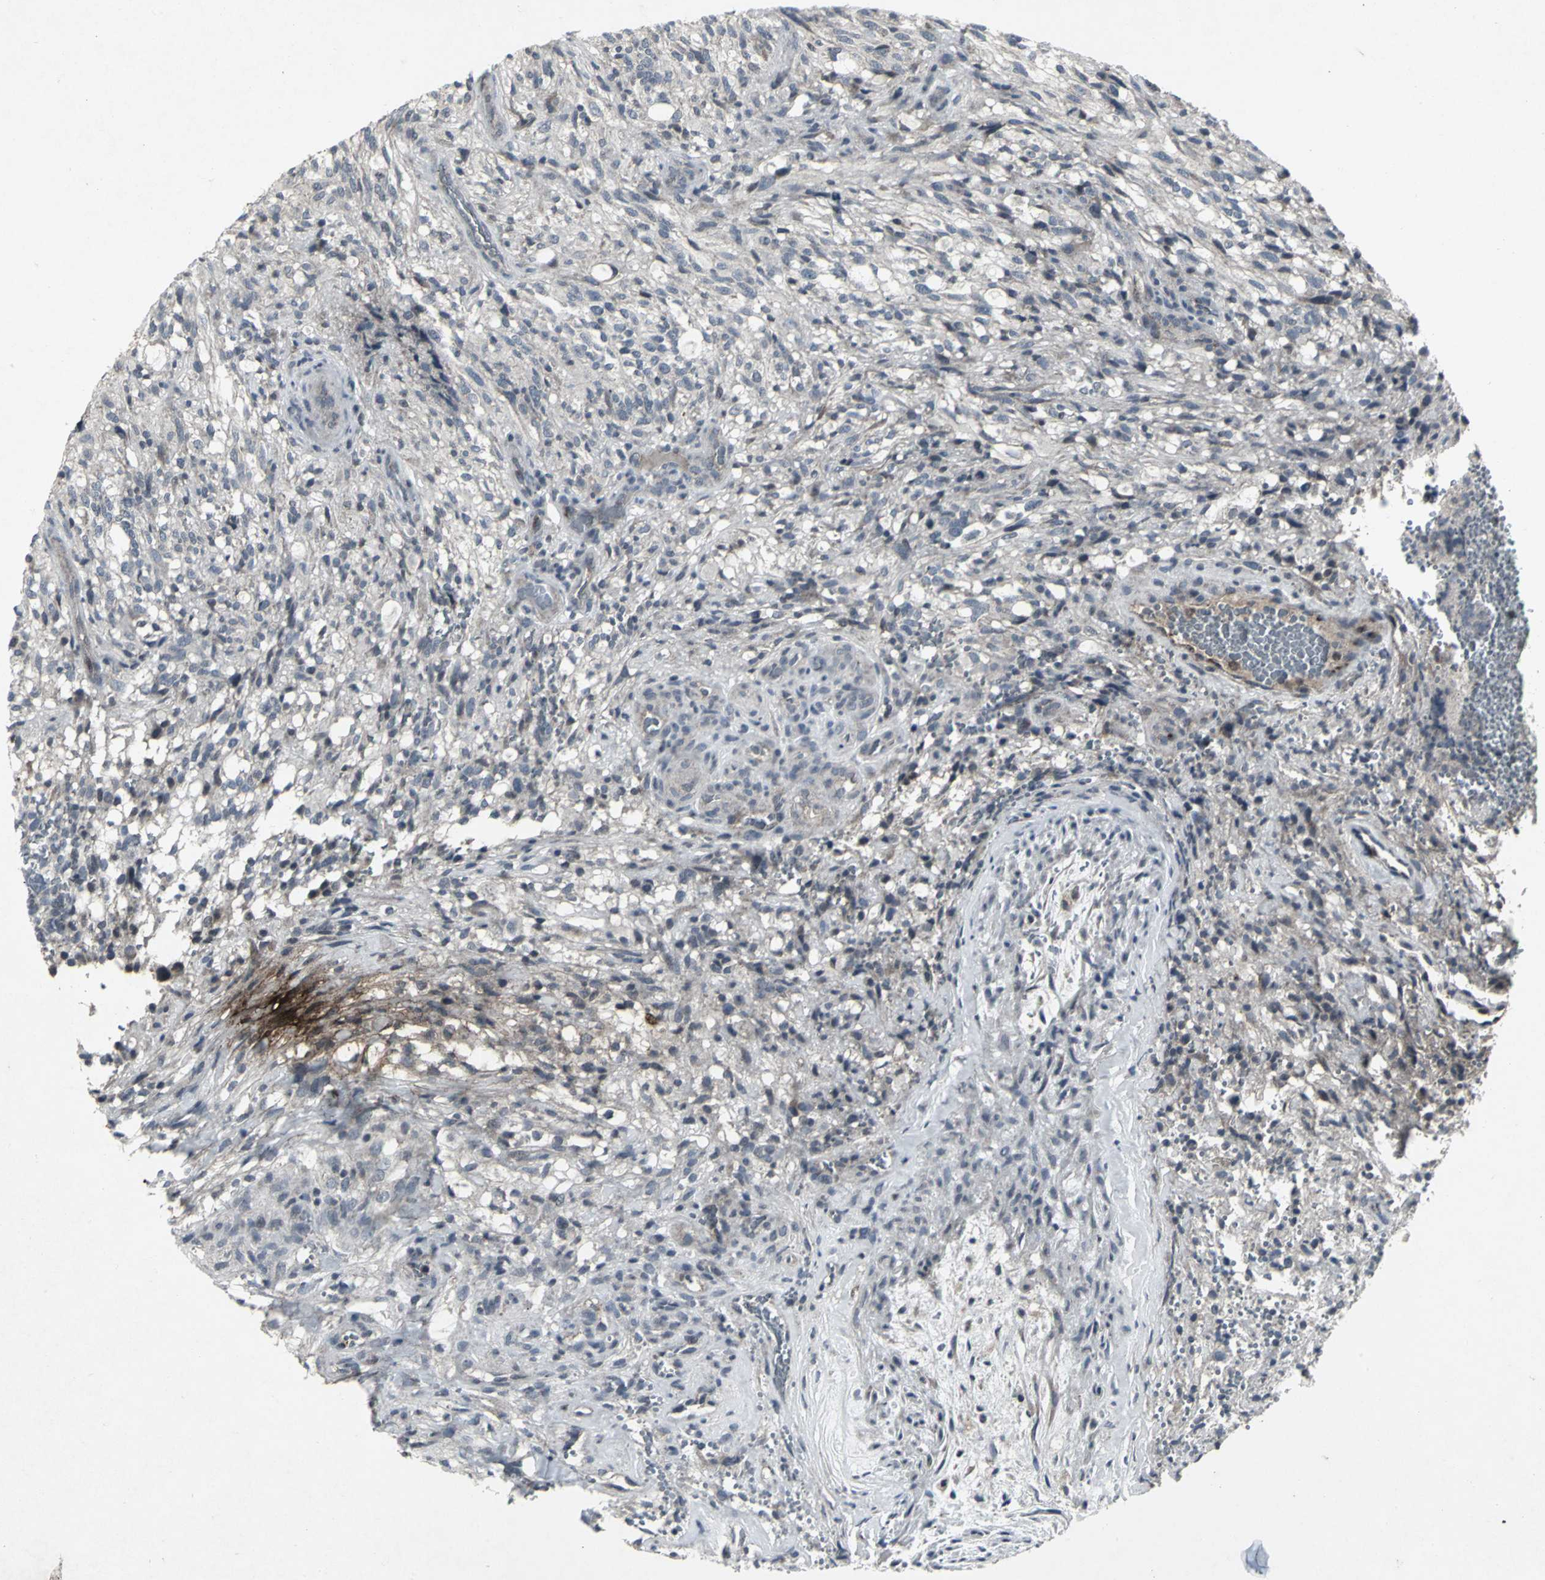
{"staining": {"intensity": "weak", "quantity": "<25%", "location": "cytoplasmic/membranous"}, "tissue": "glioma", "cell_type": "Tumor cells", "image_type": "cancer", "snomed": [{"axis": "morphology", "description": "Normal tissue, NOS"}, {"axis": "morphology", "description": "Glioma, malignant, High grade"}, {"axis": "topography", "description": "Cerebral cortex"}], "caption": "Immunohistochemical staining of human glioma exhibits no significant expression in tumor cells. (DAB (3,3'-diaminobenzidine) immunohistochemistry (IHC), high magnification).", "gene": "BMP4", "patient": {"sex": "male", "age": 75}}